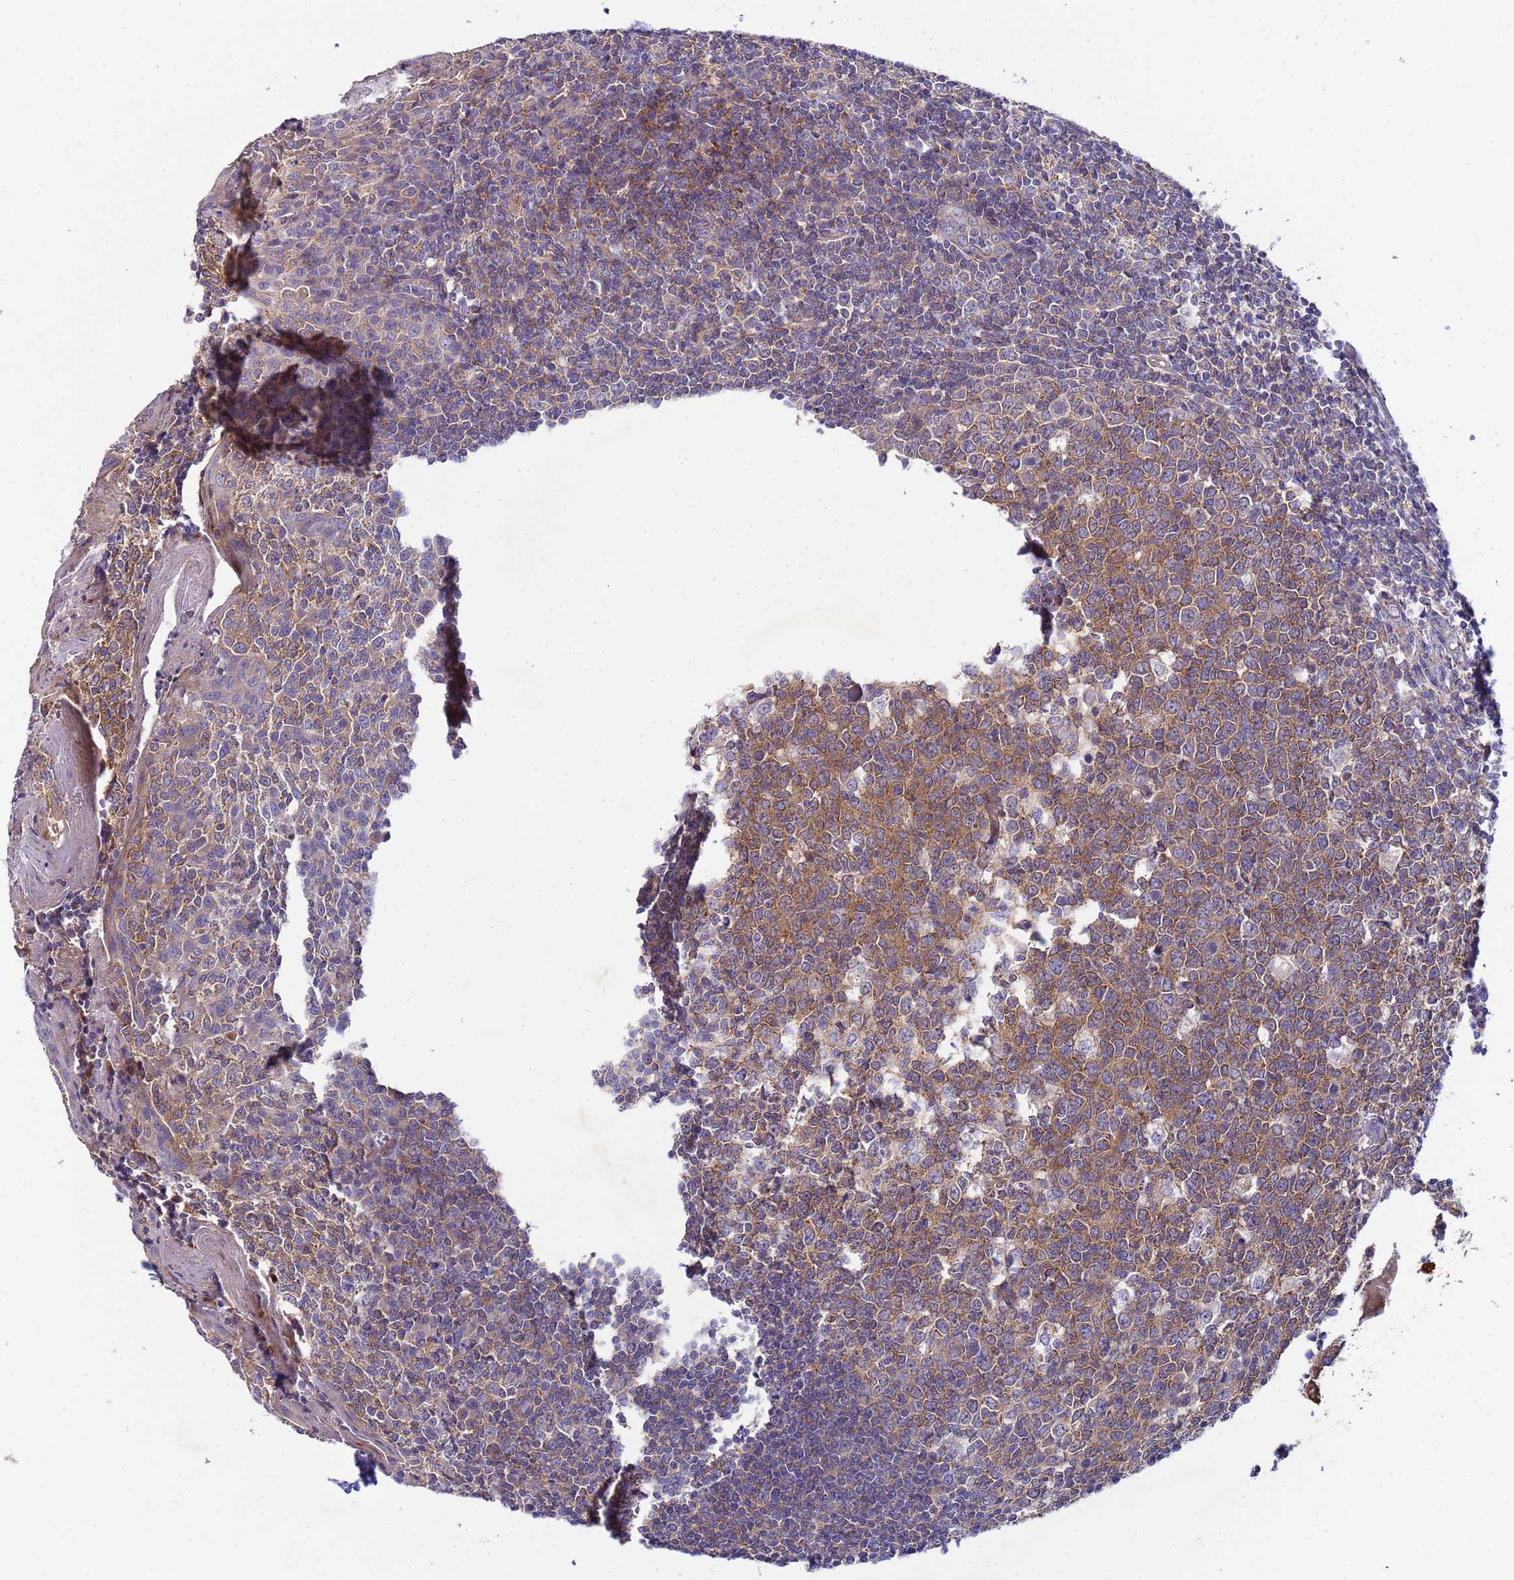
{"staining": {"intensity": "moderate", "quantity": ">75%", "location": "cytoplasmic/membranous"}, "tissue": "tonsil", "cell_type": "Germinal center cells", "image_type": "normal", "snomed": [{"axis": "morphology", "description": "Normal tissue, NOS"}, {"axis": "topography", "description": "Tonsil"}], "caption": "IHC histopathology image of benign tonsil: tonsil stained using immunohistochemistry reveals medium levels of moderate protein expression localized specifically in the cytoplasmic/membranous of germinal center cells, appearing as a cytoplasmic/membranous brown color.", "gene": "CDC34", "patient": {"sex": "male", "age": 27}}